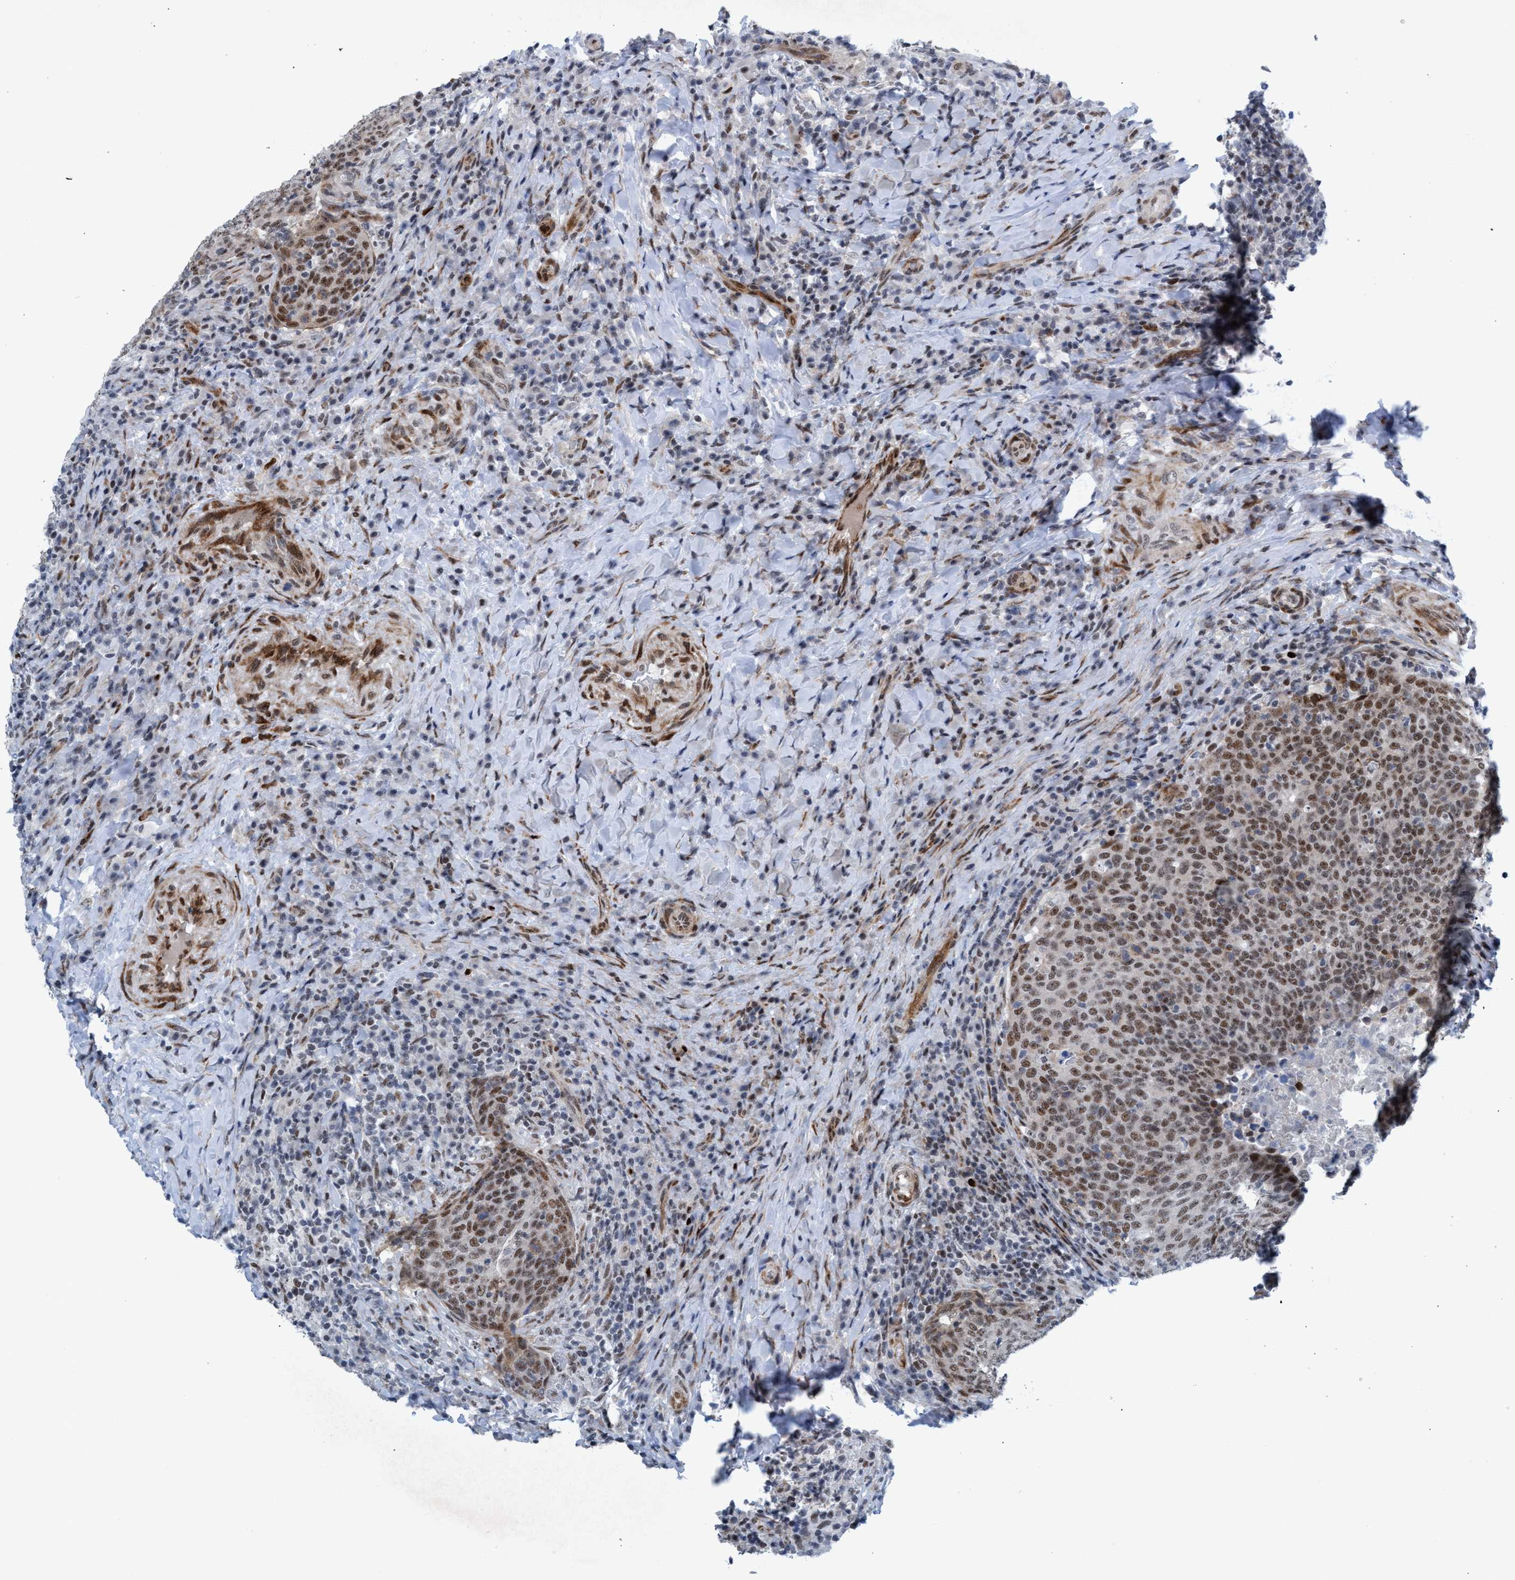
{"staining": {"intensity": "moderate", "quantity": ">75%", "location": "nuclear"}, "tissue": "head and neck cancer", "cell_type": "Tumor cells", "image_type": "cancer", "snomed": [{"axis": "morphology", "description": "Squamous cell carcinoma, NOS"}, {"axis": "morphology", "description": "Squamous cell carcinoma, metastatic, NOS"}, {"axis": "topography", "description": "Lymph node"}, {"axis": "topography", "description": "Head-Neck"}], "caption": "Immunohistochemical staining of human head and neck cancer displays moderate nuclear protein expression in approximately >75% of tumor cells.", "gene": "CWC27", "patient": {"sex": "male", "age": 62}}